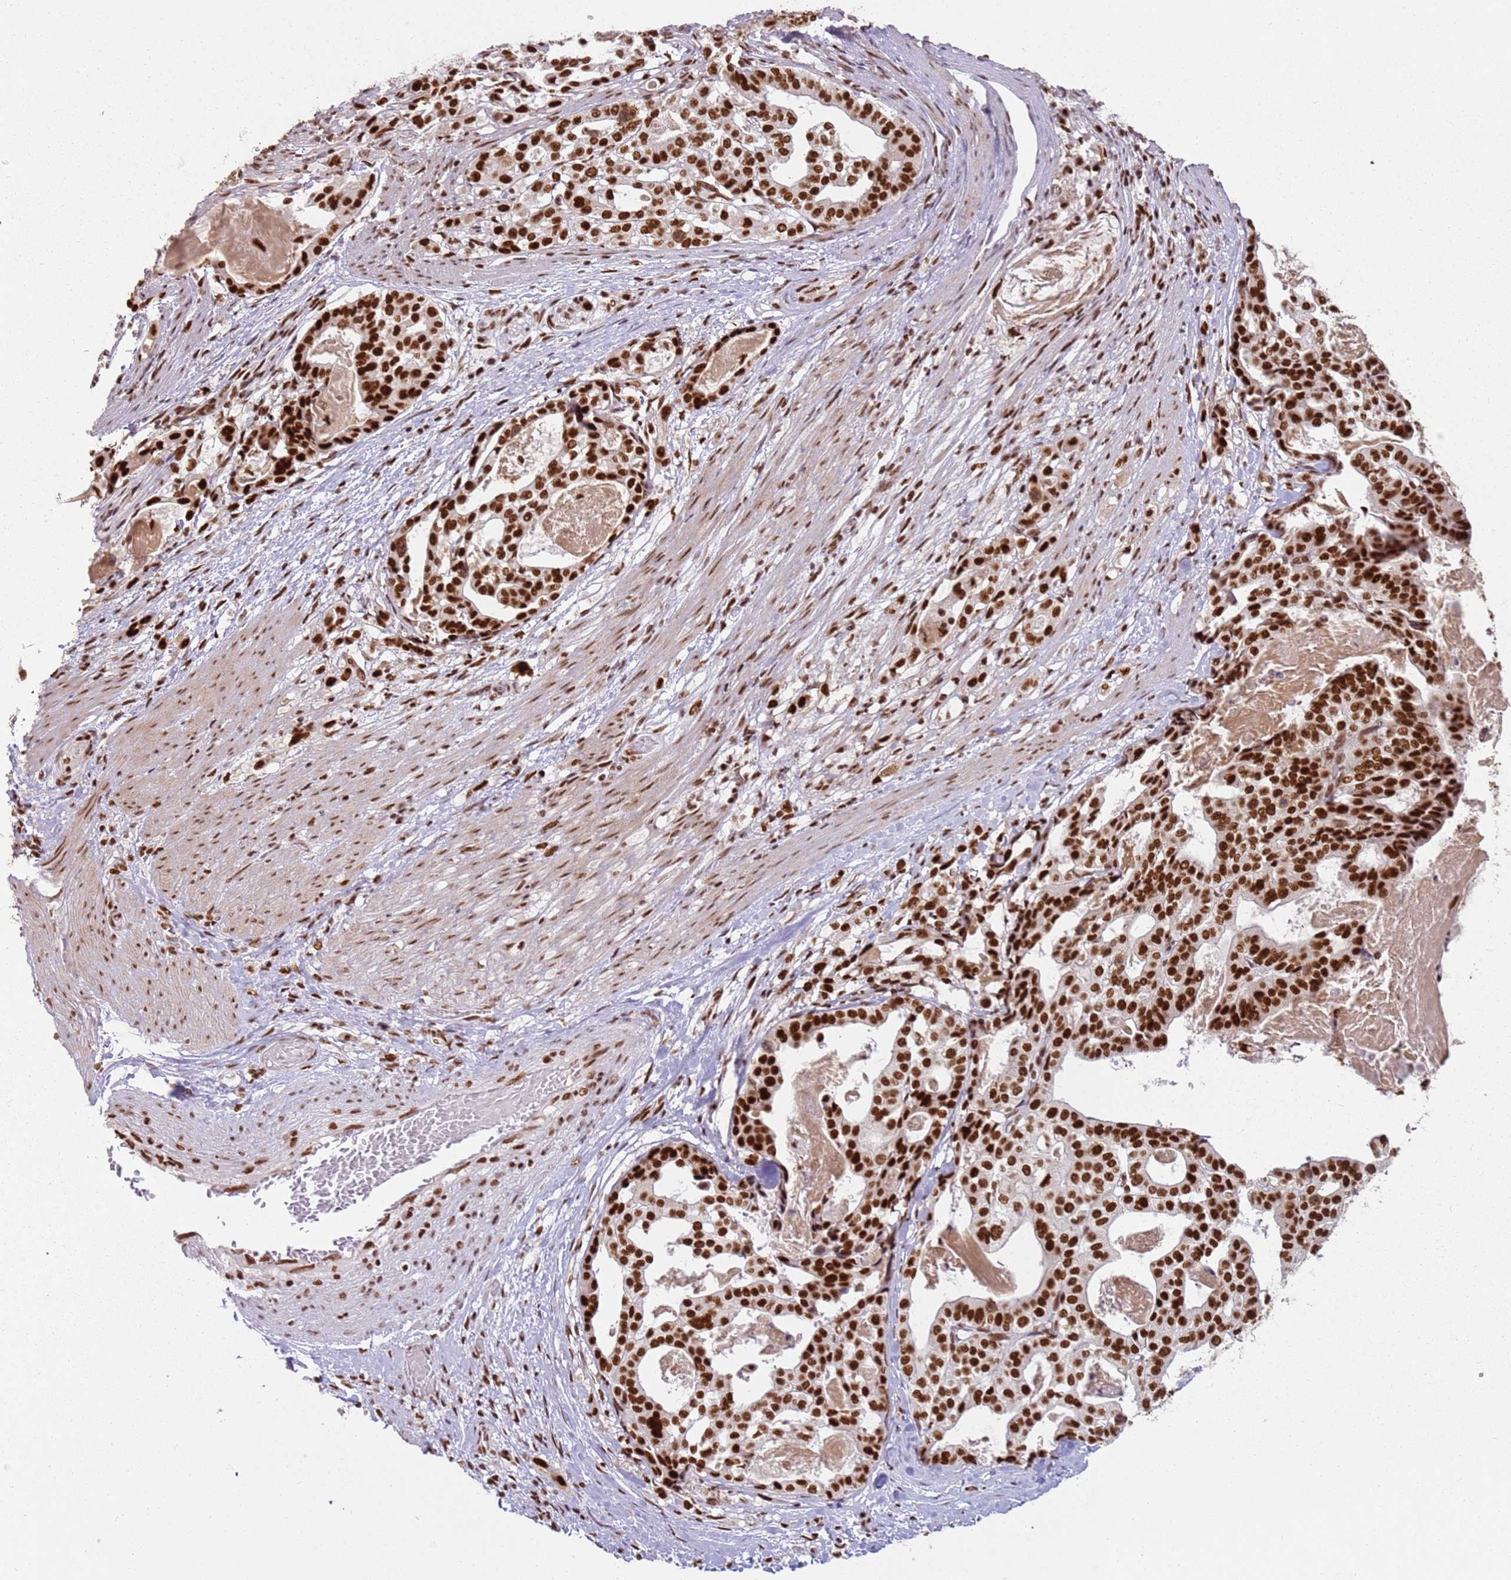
{"staining": {"intensity": "strong", "quantity": ">75%", "location": "nuclear"}, "tissue": "stomach cancer", "cell_type": "Tumor cells", "image_type": "cancer", "snomed": [{"axis": "morphology", "description": "Adenocarcinoma, NOS"}, {"axis": "topography", "description": "Stomach"}], "caption": "There is high levels of strong nuclear expression in tumor cells of adenocarcinoma (stomach), as demonstrated by immunohistochemical staining (brown color).", "gene": "TENT4A", "patient": {"sex": "male", "age": 48}}